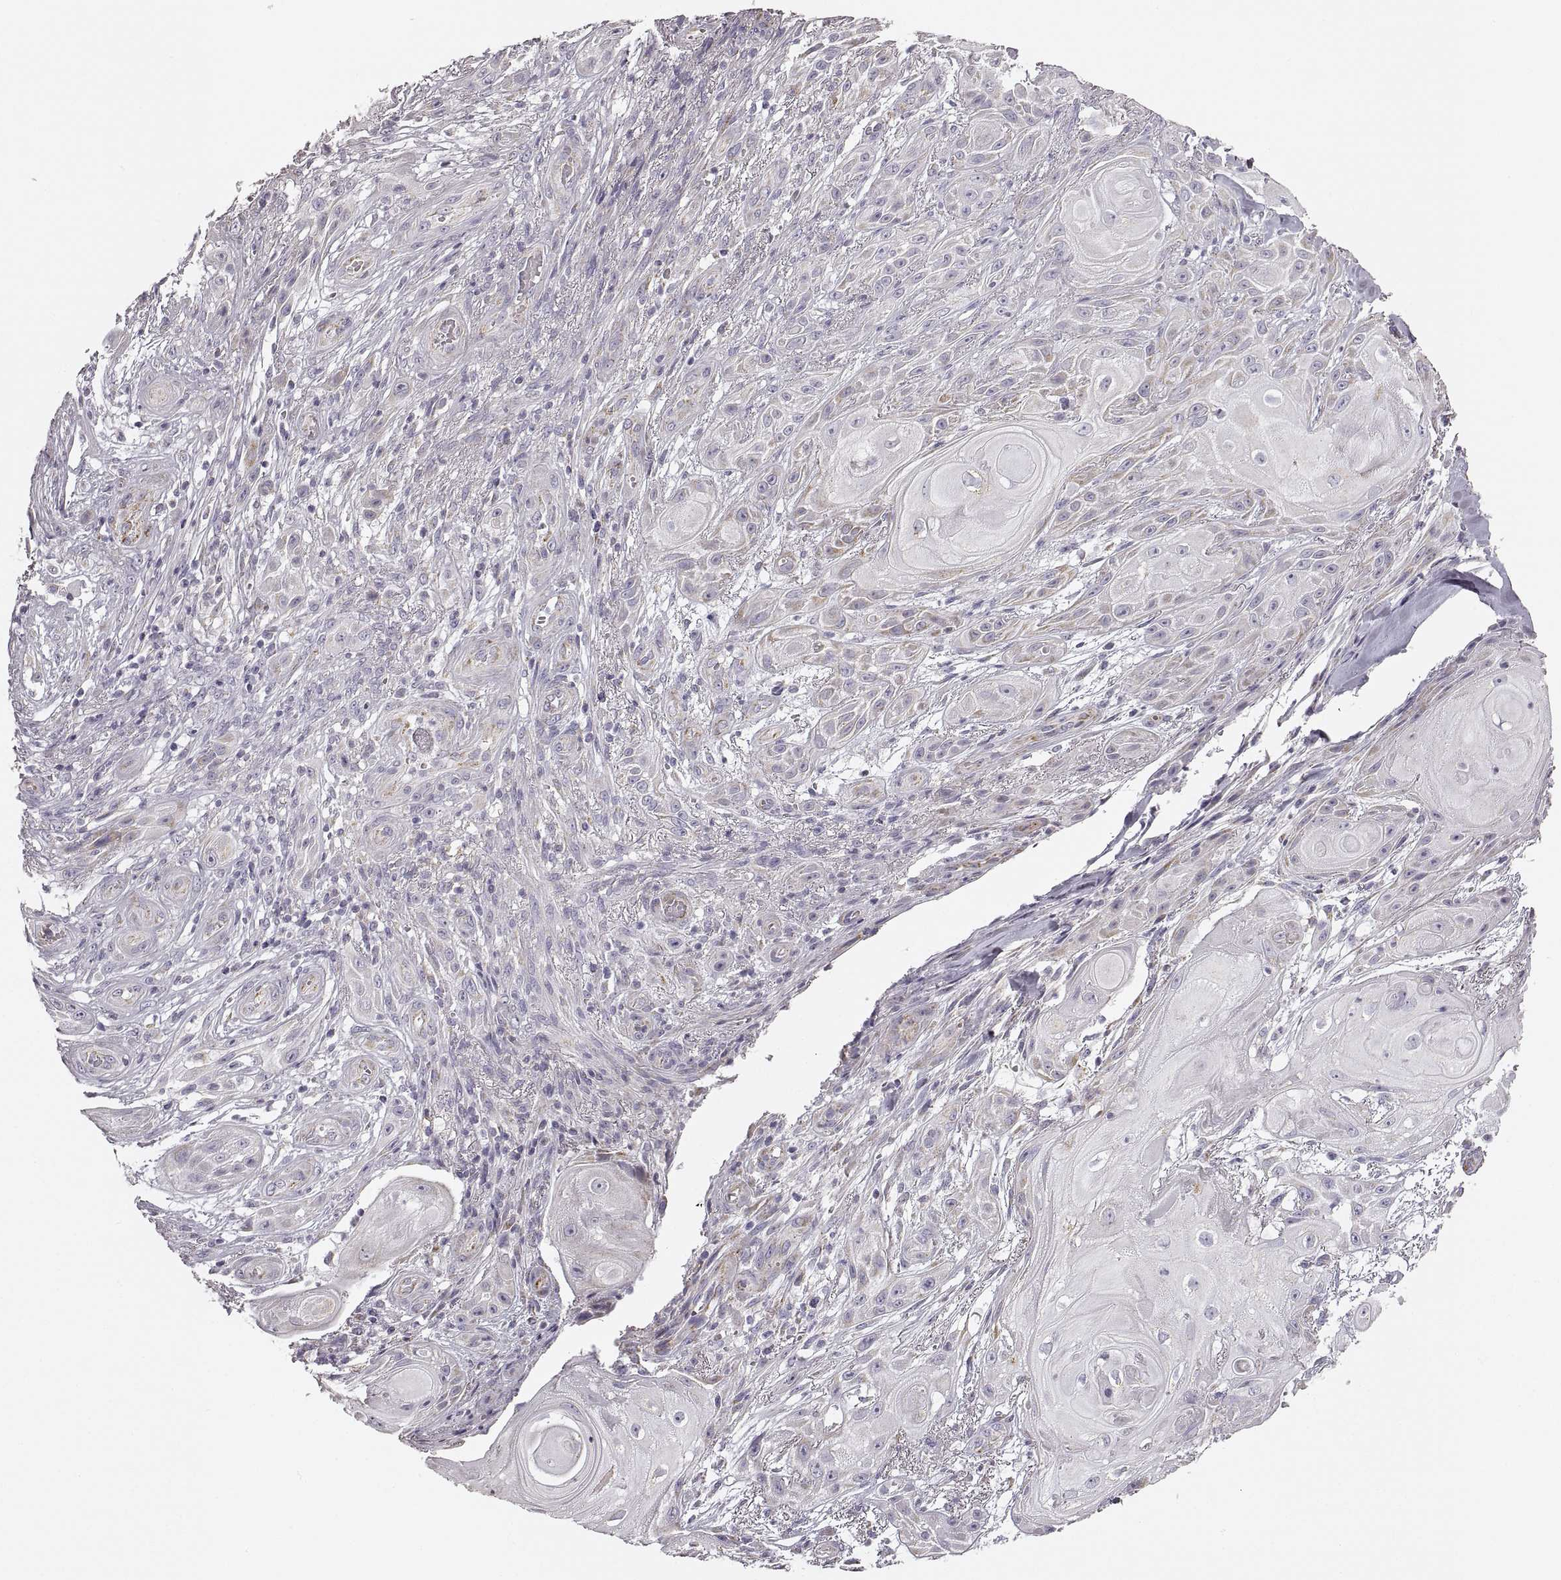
{"staining": {"intensity": "negative", "quantity": "none", "location": "none"}, "tissue": "skin cancer", "cell_type": "Tumor cells", "image_type": "cancer", "snomed": [{"axis": "morphology", "description": "Squamous cell carcinoma, NOS"}, {"axis": "topography", "description": "Skin"}], "caption": "High magnification brightfield microscopy of skin cancer stained with DAB (3,3'-diaminobenzidine) (brown) and counterstained with hematoxylin (blue): tumor cells show no significant staining. (Brightfield microscopy of DAB immunohistochemistry at high magnification).", "gene": "RDH13", "patient": {"sex": "male", "age": 62}}